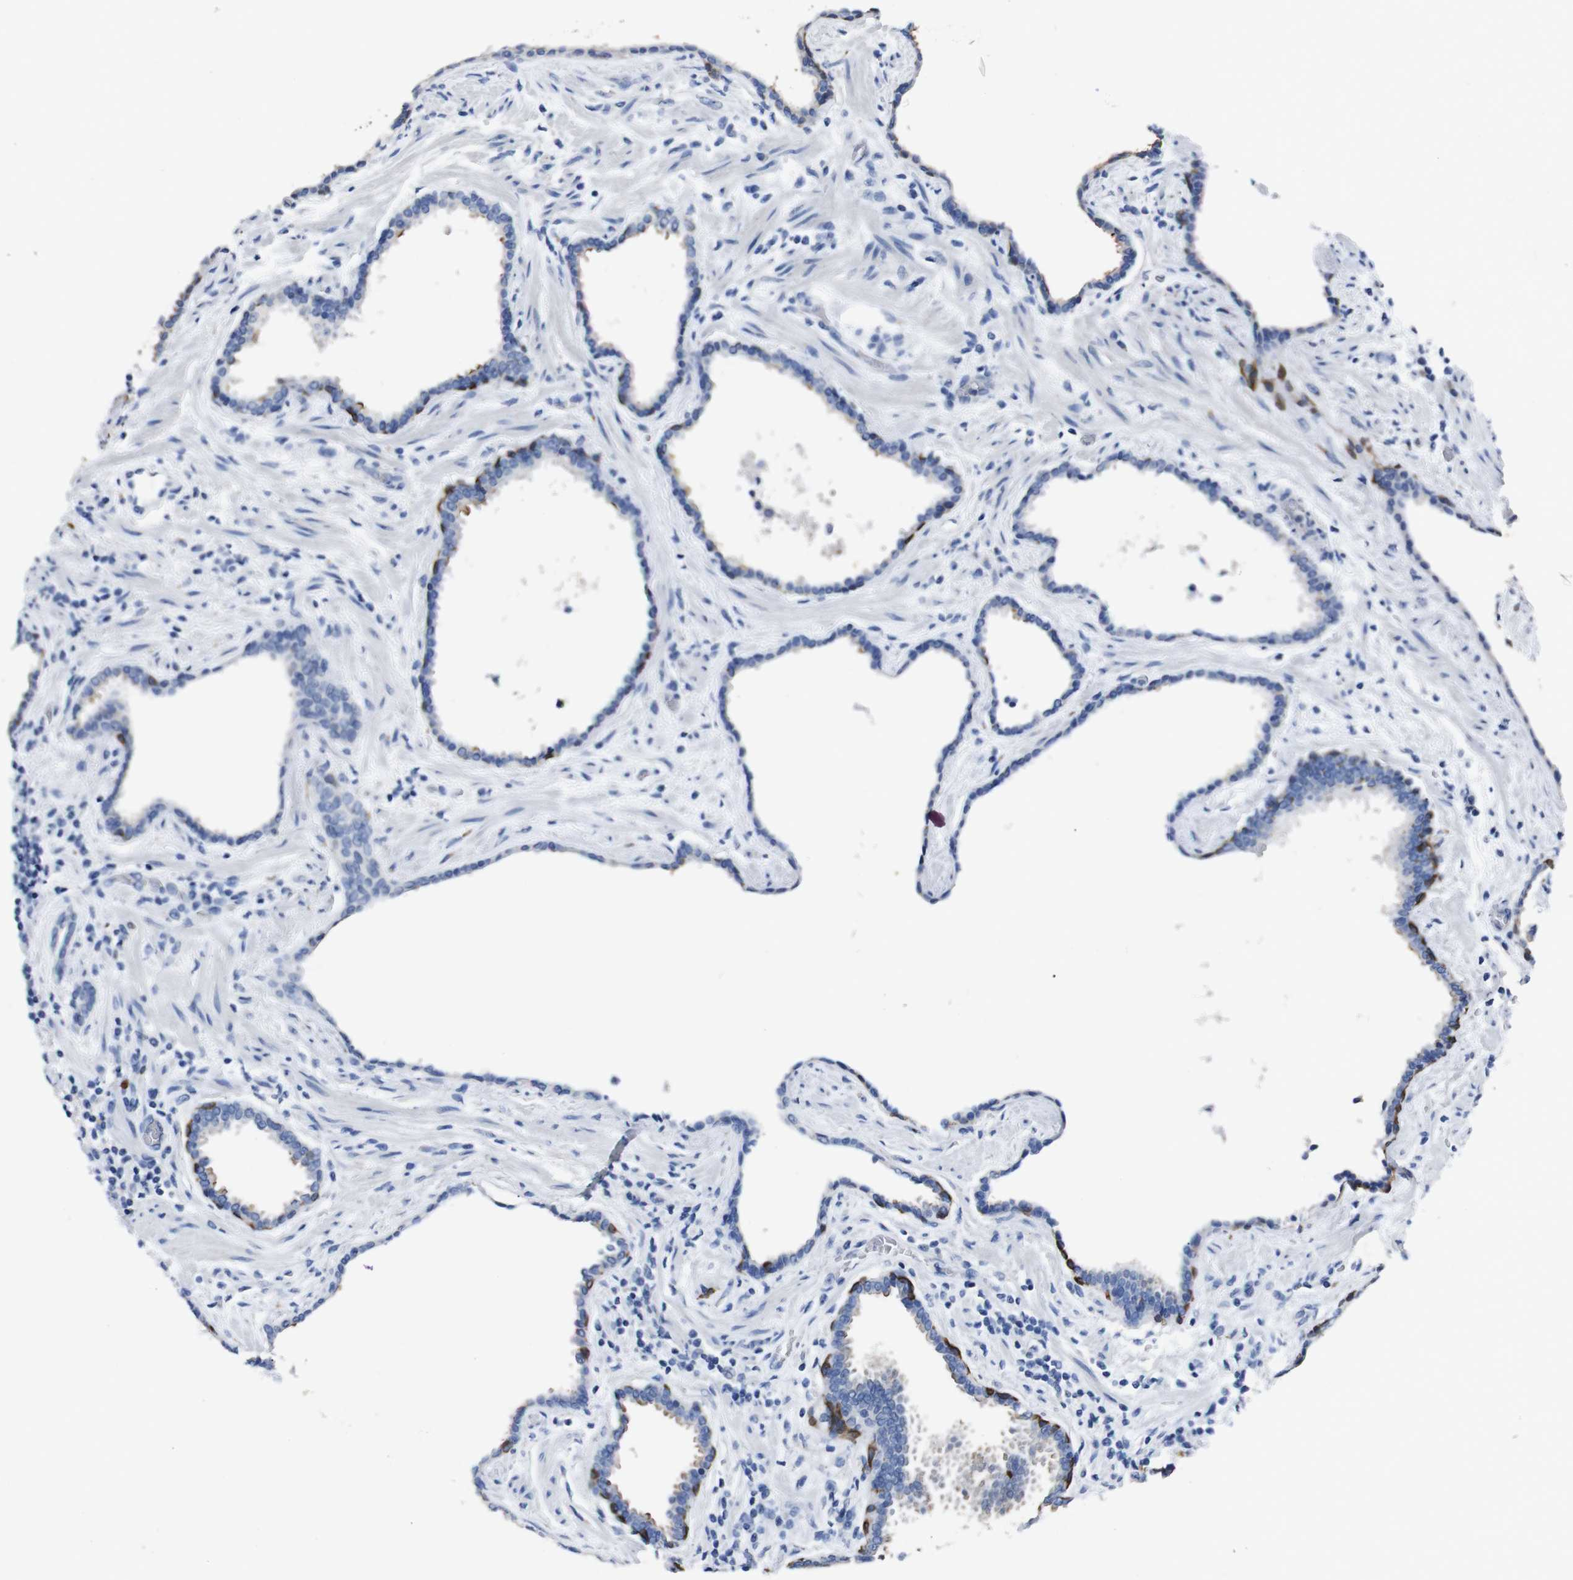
{"staining": {"intensity": "moderate", "quantity": "<25%", "location": "cytoplasmic/membranous"}, "tissue": "prostate cancer", "cell_type": "Tumor cells", "image_type": "cancer", "snomed": [{"axis": "morphology", "description": "Adenocarcinoma, Low grade"}, {"axis": "topography", "description": "Prostate"}], "caption": "Human prostate adenocarcinoma (low-grade) stained with a brown dye displays moderate cytoplasmic/membranous positive expression in about <25% of tumor cells.", "gene": "GJB2", "patient": {"sex": "male", "age": 60}}